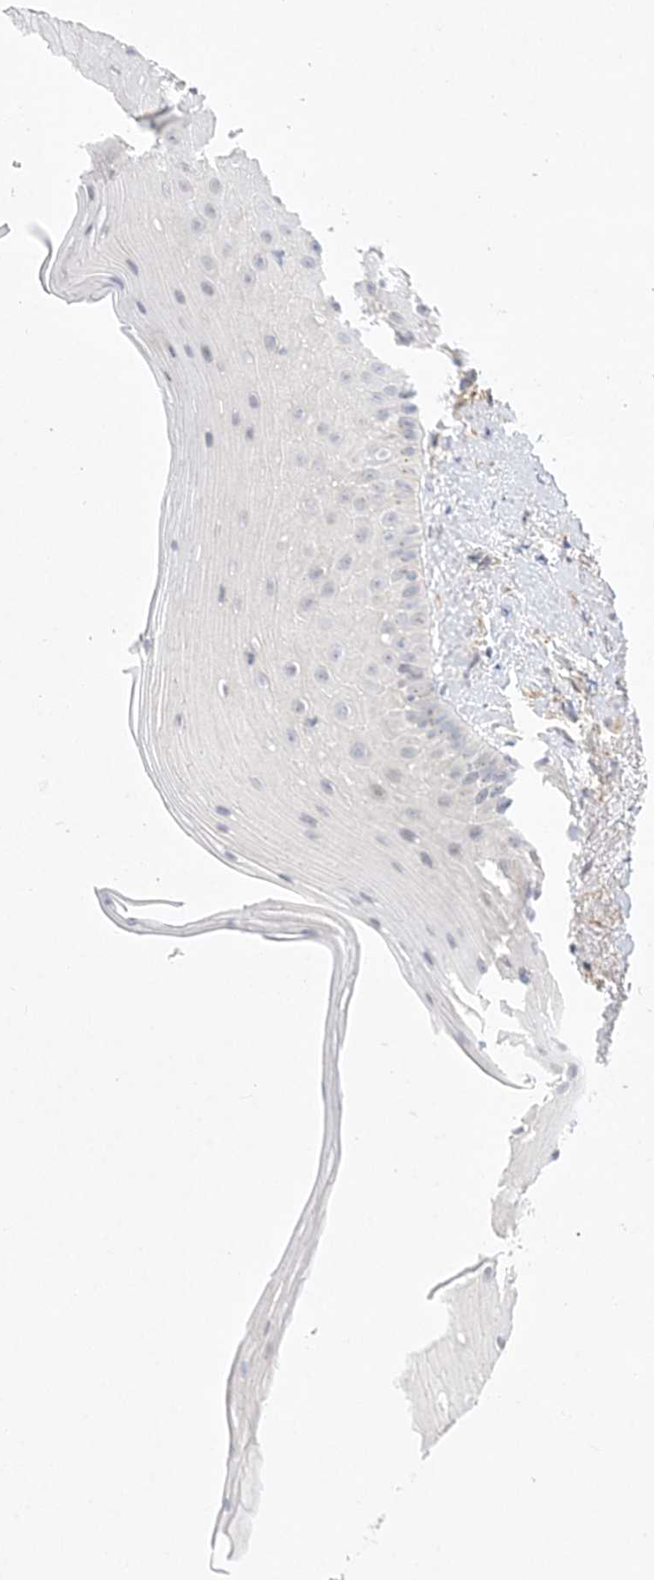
{"staining": {"intensity": "negative", "quantity": "none", "location": "none"}, "tissue": "oral mucosa", "cell_type": "Squamous epithelial cells", "image_type": "normal", "snomed": [{"axis": "morphology", "description": "Normal tissue, NOS"}, {"axis": "topography", "description": "Oral tissue"}], "caption": "DAB (3,3'-diaminobenzidine) immunohistochemical staining of benign oral mucosa shows no significant positivity in squamous epithelial cells.", "gene": "ADAMTS12", "patient": {"sex": "female", "age": 63}}